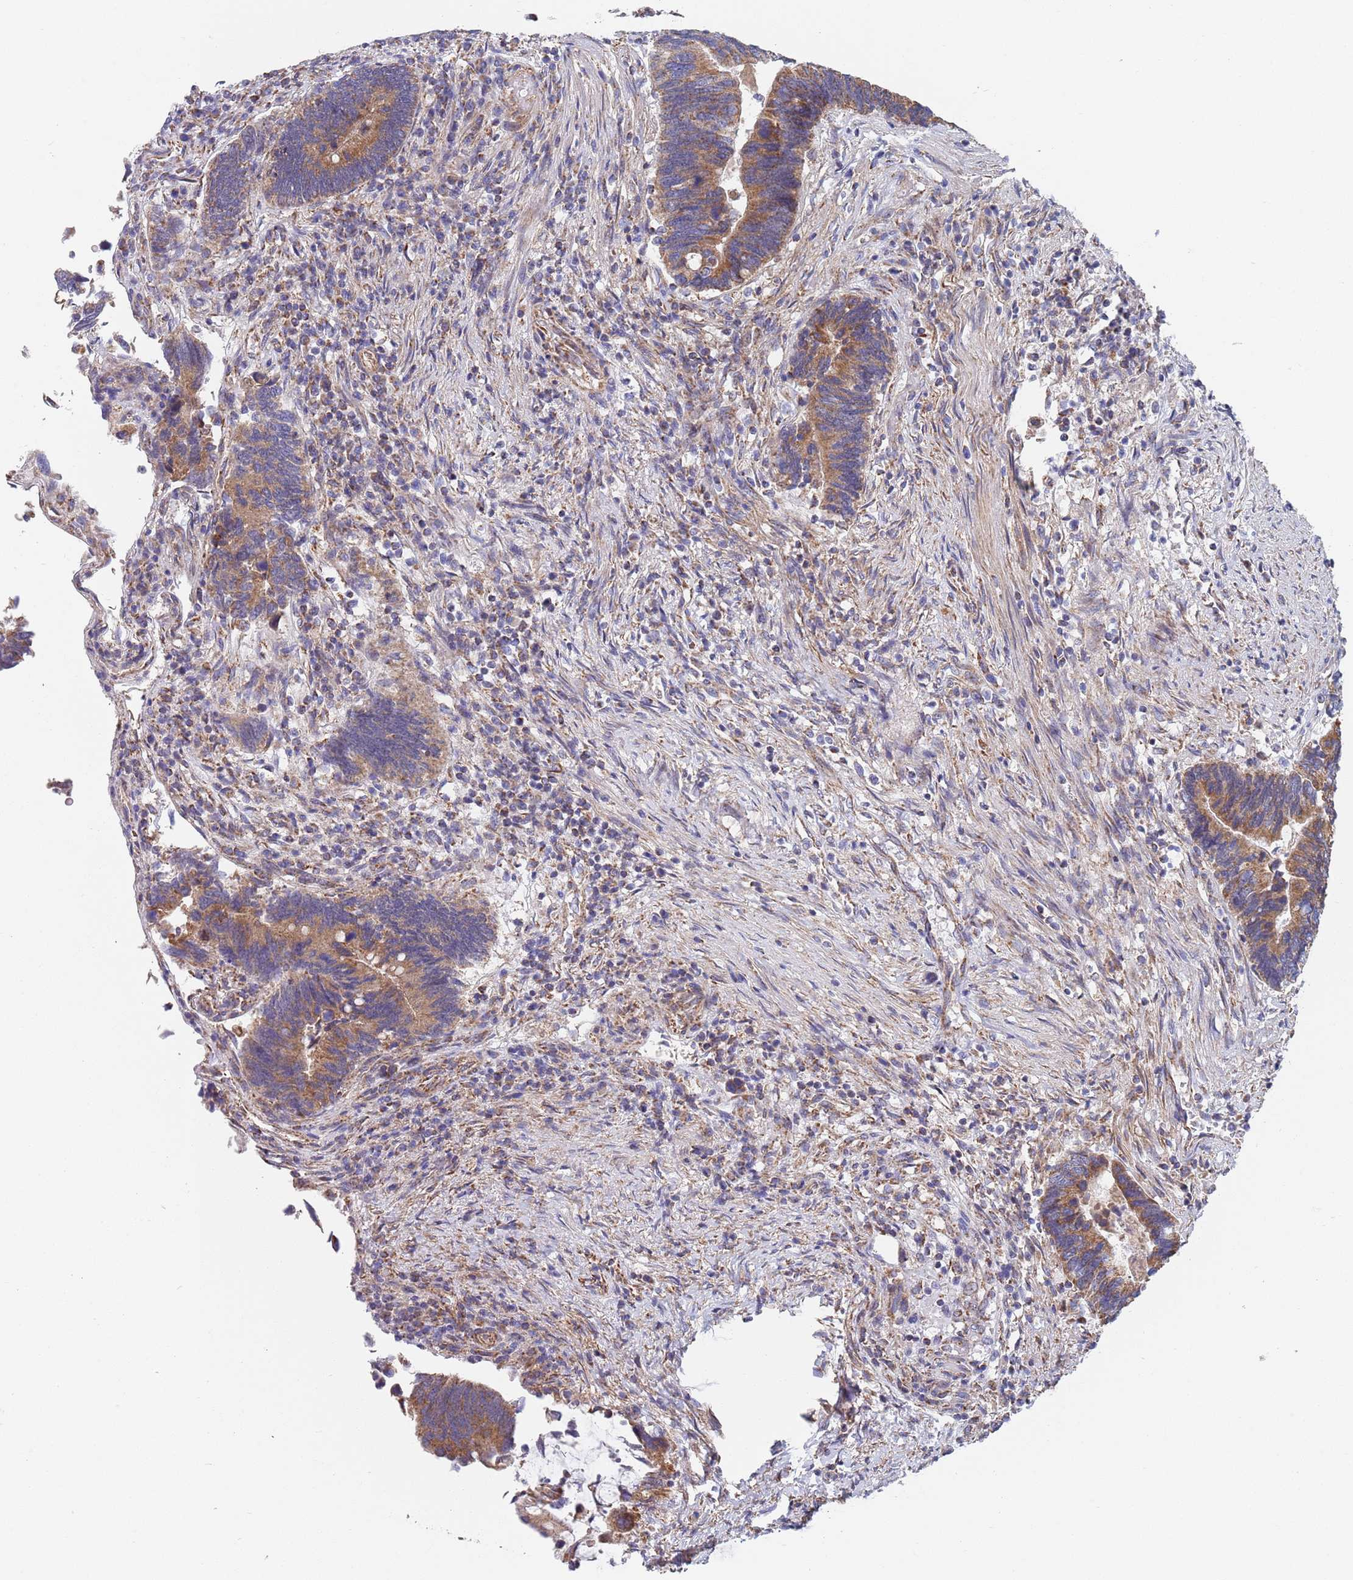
{"staining": {"intensity": "moderate", "quantity": ">75%", "location": "cytoplasmic/membranous"}, "tissue": "colorectal cancer", "cell_type": "Tumor cells", "image_type": "cancer", "snomed": [{"axis": "morphology", "description": "Adenocarcinoma, NOS"}, {"axis": "topography", "description": "Colon"}], "caption": "Human colorectal adenocarcinoma stained for a protein (brown) shows moderate cytoplasmic/membranous positive expression in approximately >75% of tumor cells.", "gene": "PWWP3A", "patient": {"sex": "male", "age": 87}}